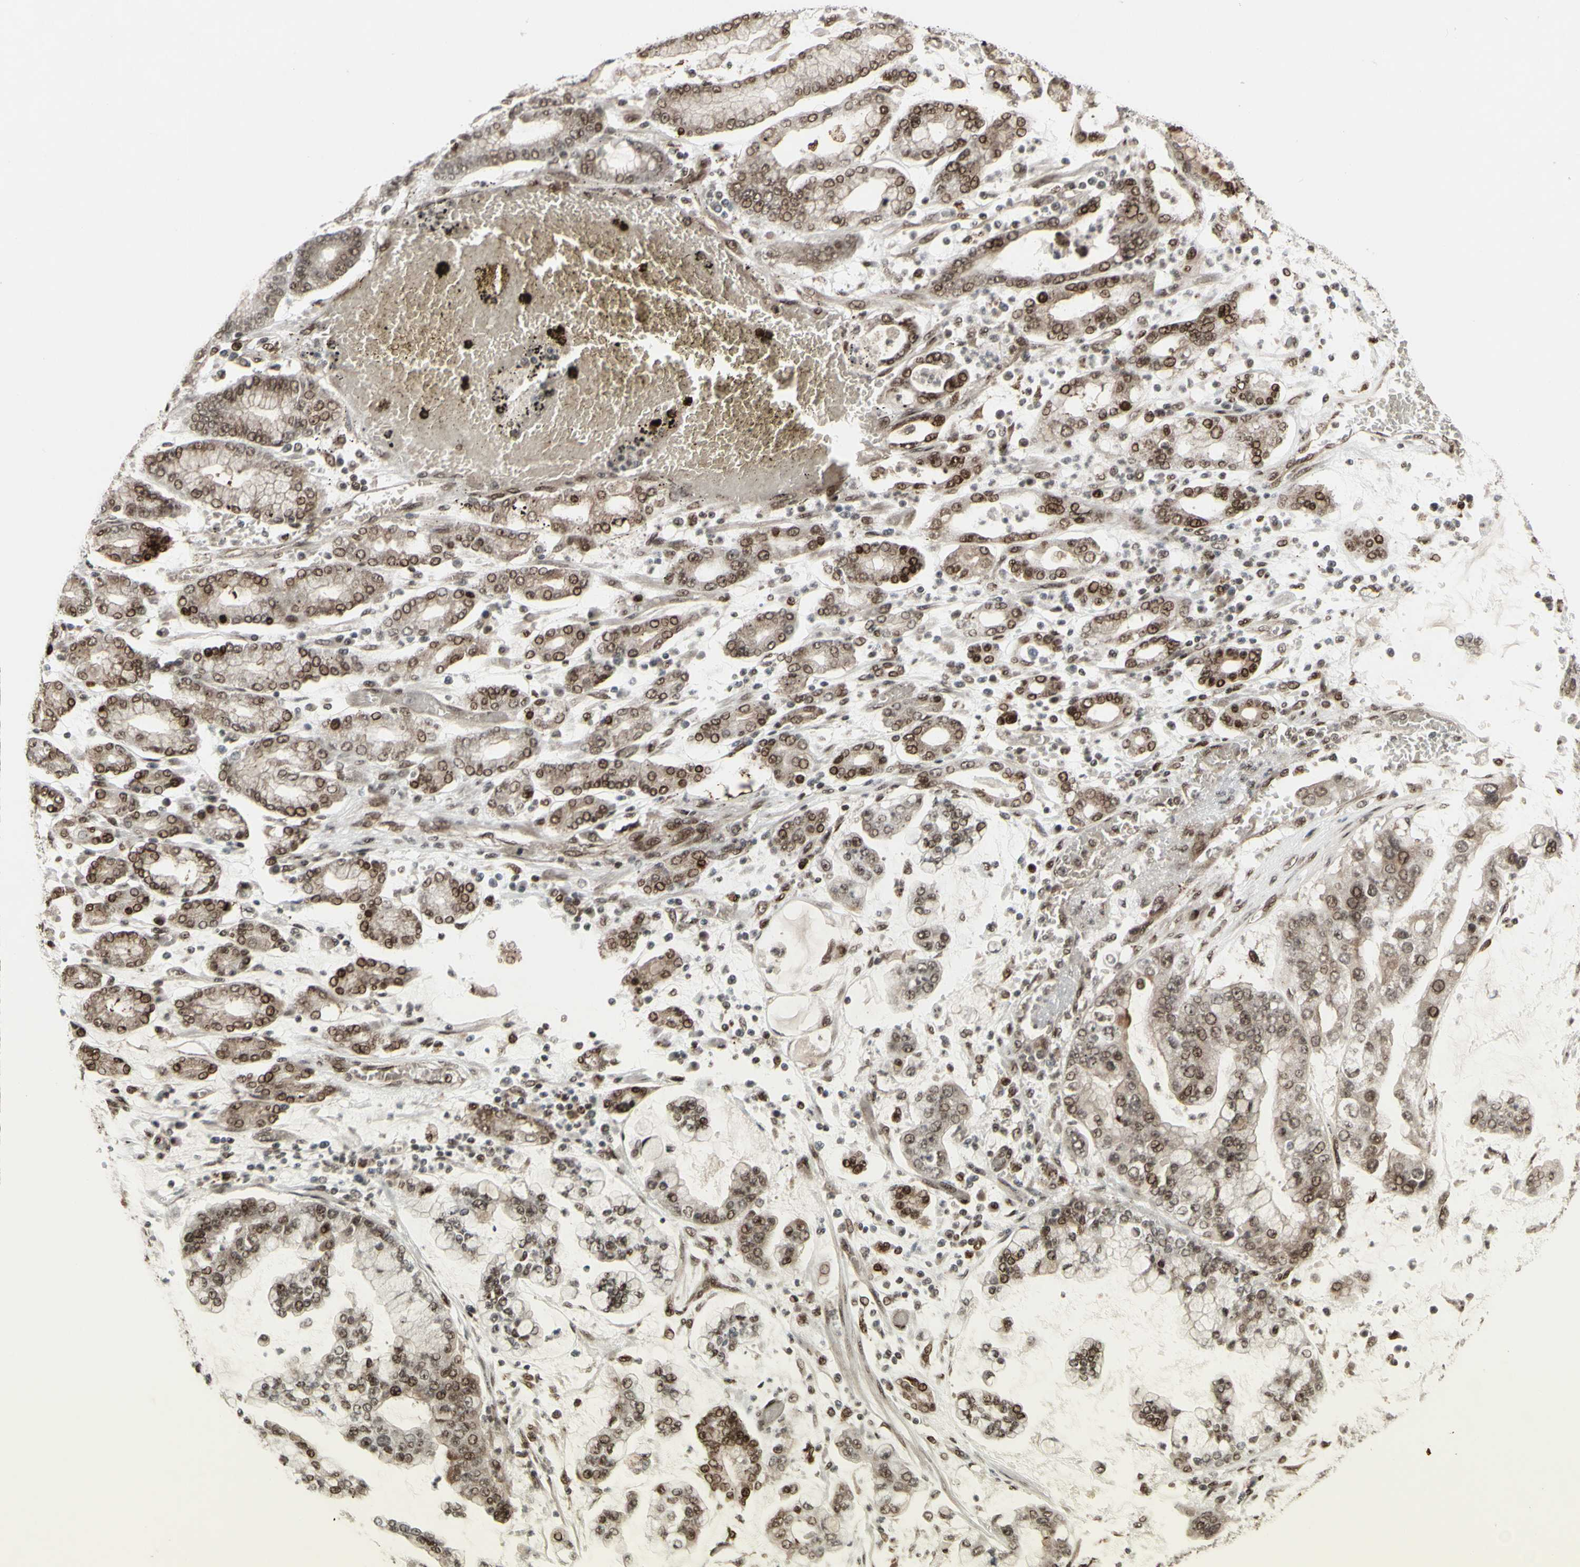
{"staining": {"intensity": "moderate", "quantity": ">75%", "location": "cytoplasmic/membranous,nuclear"}, "tissue": "stomach cancer", "cell_type": "Tumor cells", "image_type": "cancer", "snomed": [{"axis": "morphology", "description": "Normal tissue, NOS"}, {"axis": "morphology", "description": "Adenocarcinoma, NOS"}, {"axis": "topography", "description": "Stomach, upper"}, {"axis": "topography", "description": "Stomach"}], "caption": "An image showing moderate cytoplasmic/membranous and nuclear positivity in about >75% of tumor cells in stomach cancer (adenocarcinoma), as visualized by brown immunohistochemical staining.", "gene": "CBX1", "patient": {"sex": "male", "age": 76}}